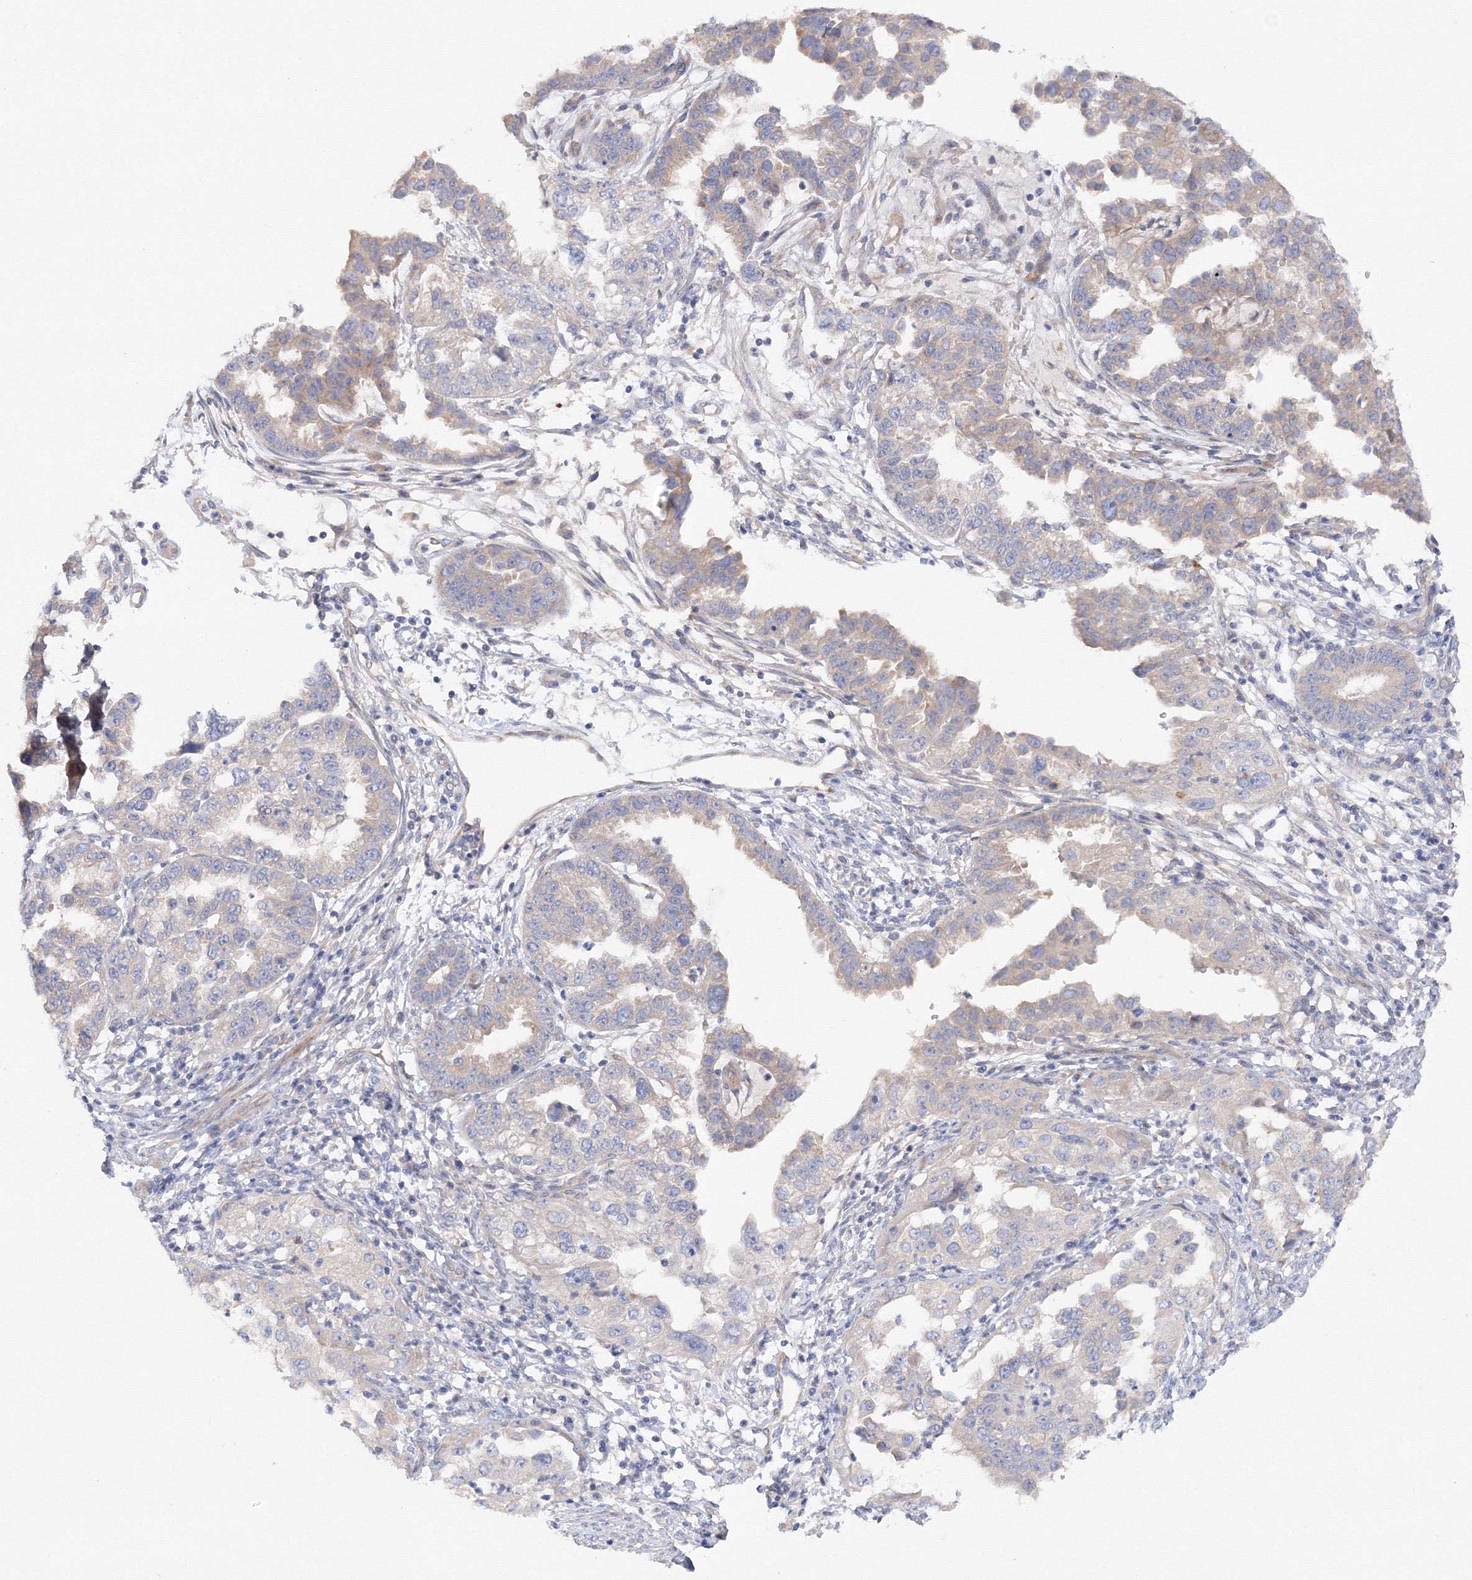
{"staining": {"intensity": "weak", "quantity": "<25%", "location": "cytoplasmic/membranous"}, "tissue": "endometrial cancer", "cell_type": "Tumor cells", "image_type": "cancer", "snomed": [{"axis": "morphology", "description": "Adenocarcinoma, NOS"}, {"axis": "topography", "description": "Endometrium"}], "caption": "DAB (3,3'-diaminobenzidine) immunohistochemical staining of human endometrial adenocarcinoma displays no significant staining in tumor cells.", "gene": "DIS3L2", "patient": {"sex": "female", "age": 85}}